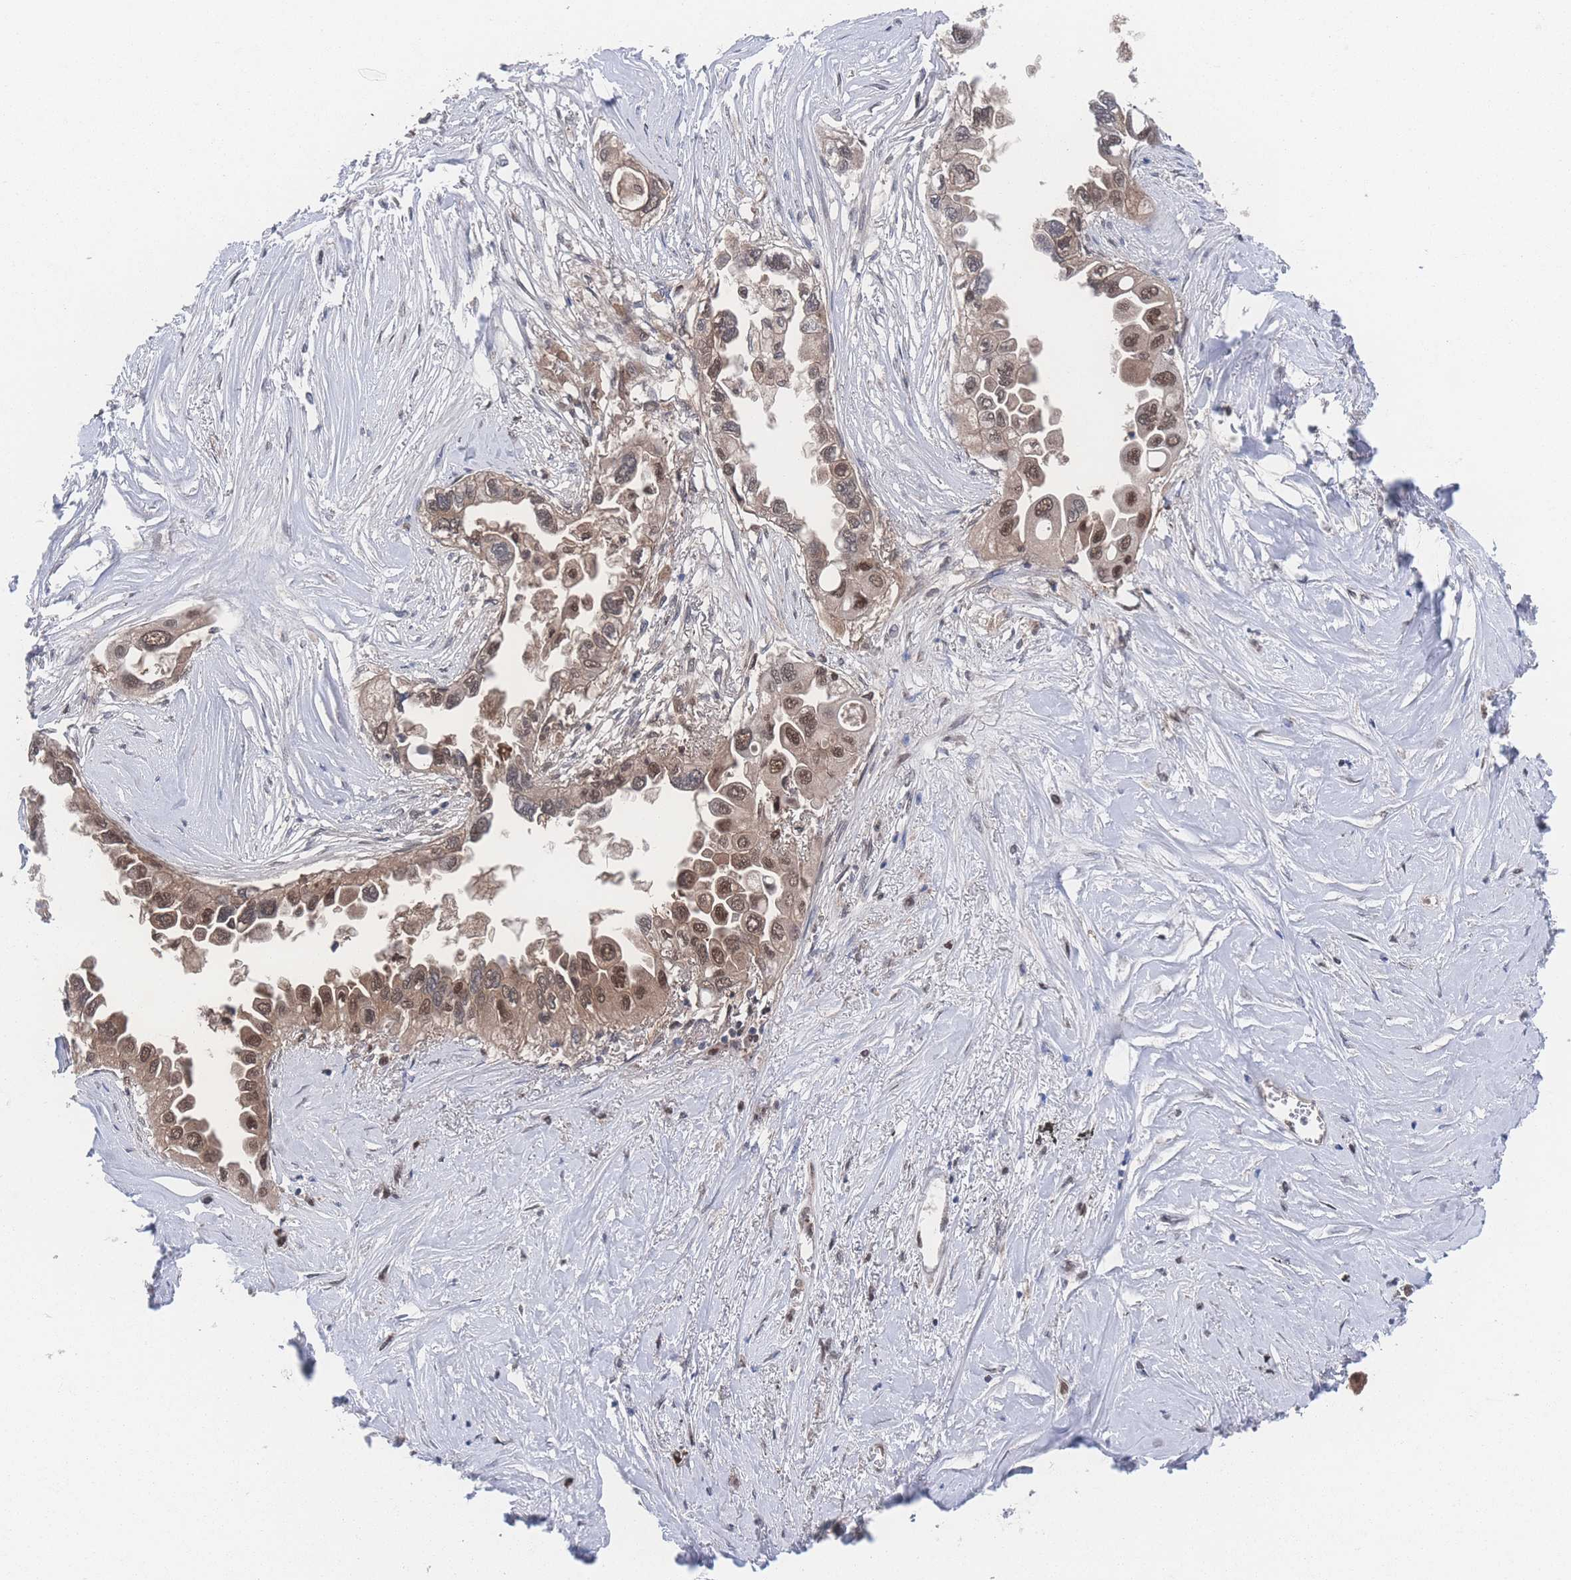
{"staining": {"intensity": "moderate", "quantity": ">75%", "location": "nuclear"}, "tissue": "lung cancer", "cell_type": "Tumor cells", "image_type": "cancer", "snomed": [{"axis": "morphology", "description": "Adenocarcinoma, NOS"}, {"axis": "topography", "description": "Lung"}], "caption": "Lung adenocarcinoma stained for a protein (brown) exhibits moderate nuclear positive positivity in approximately >75% of tumor cells.", "gene": "PSMA1", "patient": {"sex": "female", "age": 76}}